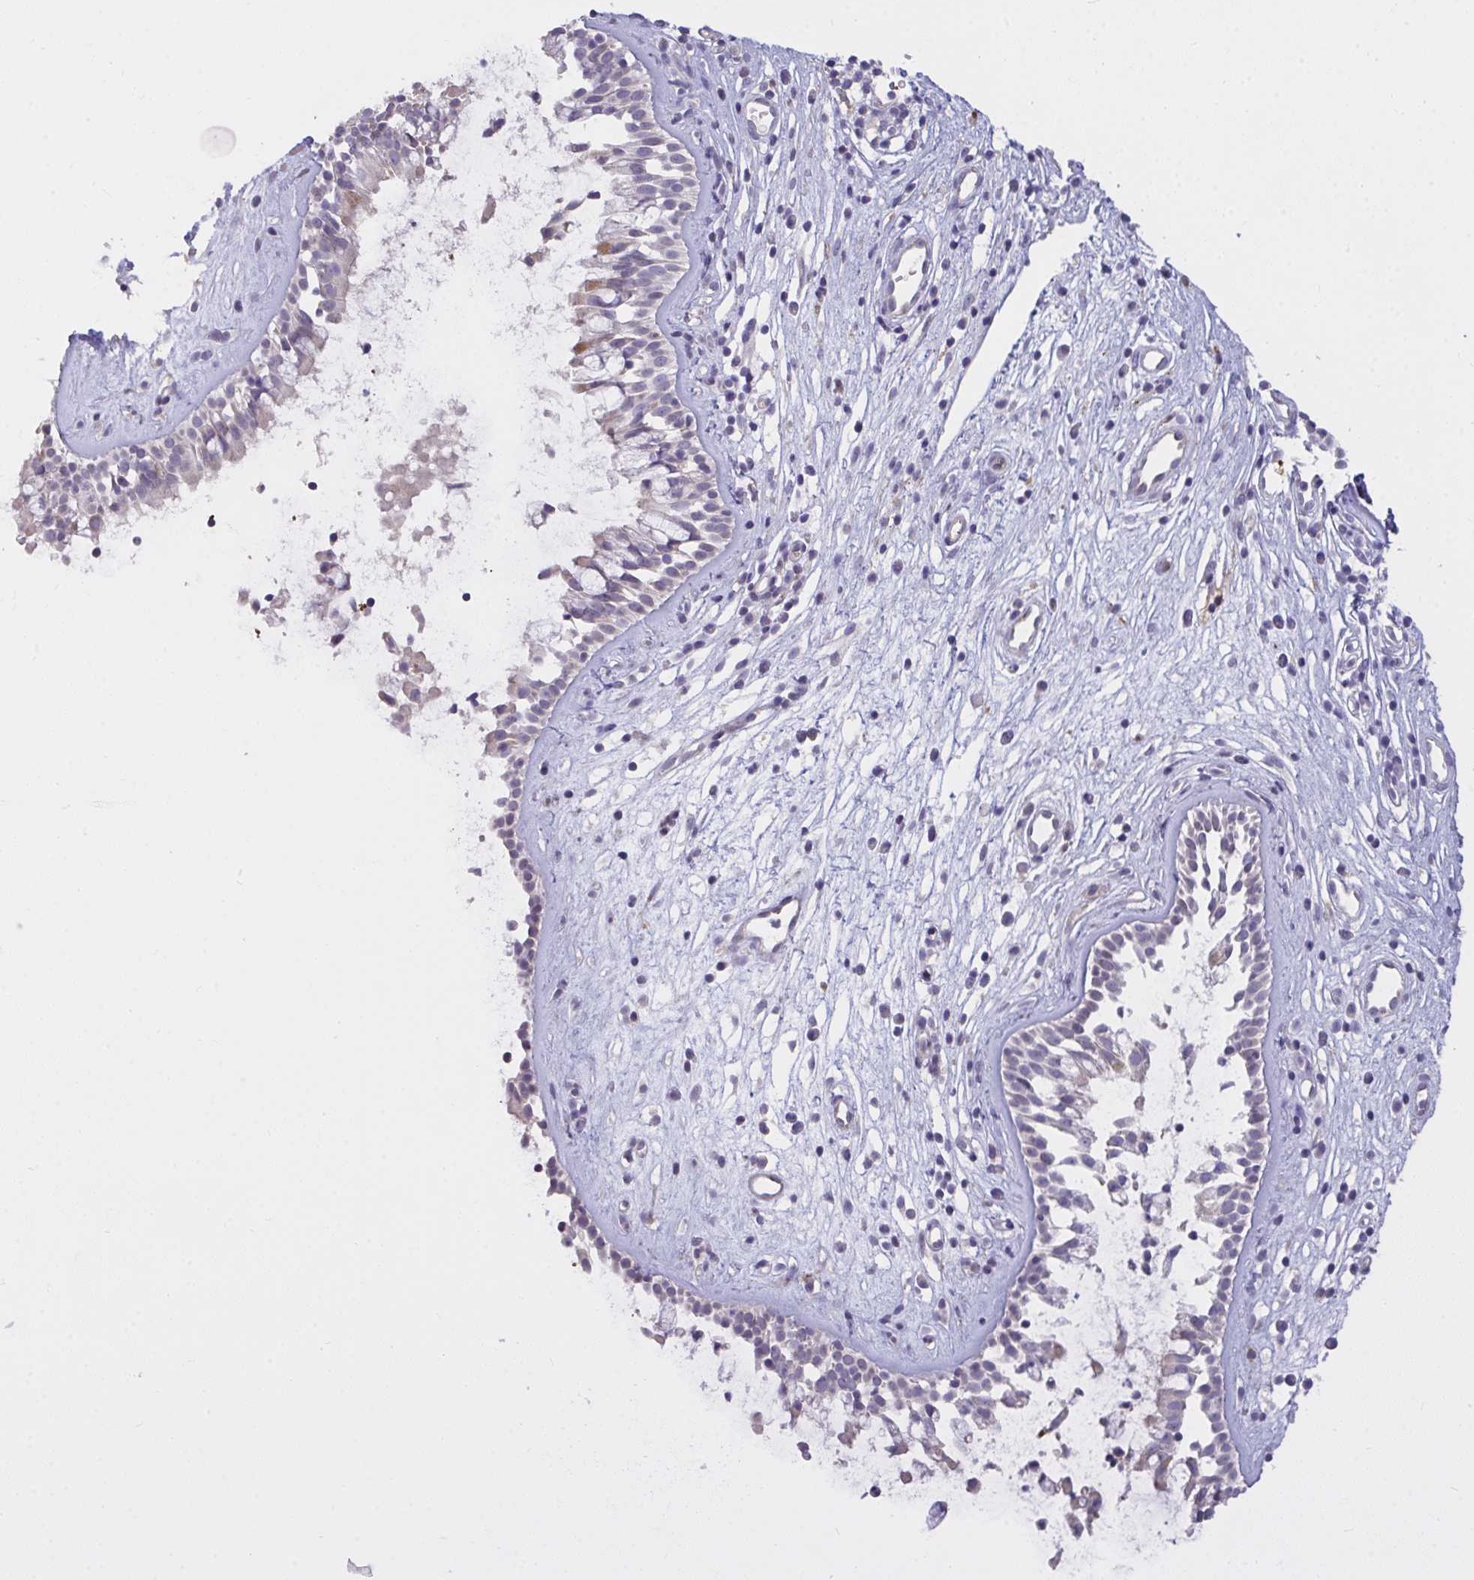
{"staining": {"intensity": "weak", "quantity": "<25%", "location": "cytoplasmic/membranous"}, "tissue": "nasopharynx", "cell_type": "Respiratory epithelial cells", "image_type": "normal", "snomed": [{"axis": "morphology", "description": "Normal tissue, NOS"}, {"axis": "topography", "description": "Nasopharynx"}], "caption": "Respiratory epithelial cells are negative for protein expression in unremarkable human nasopharynx. (Stains: DAB (3,3'-diaminobenzidine) IHC with hematoxylin counter stain, Microscopy: brightfield microscopy at high magnification).", "gene": "SEMA6B", "patient": {"sex": "male", "age": 32}}